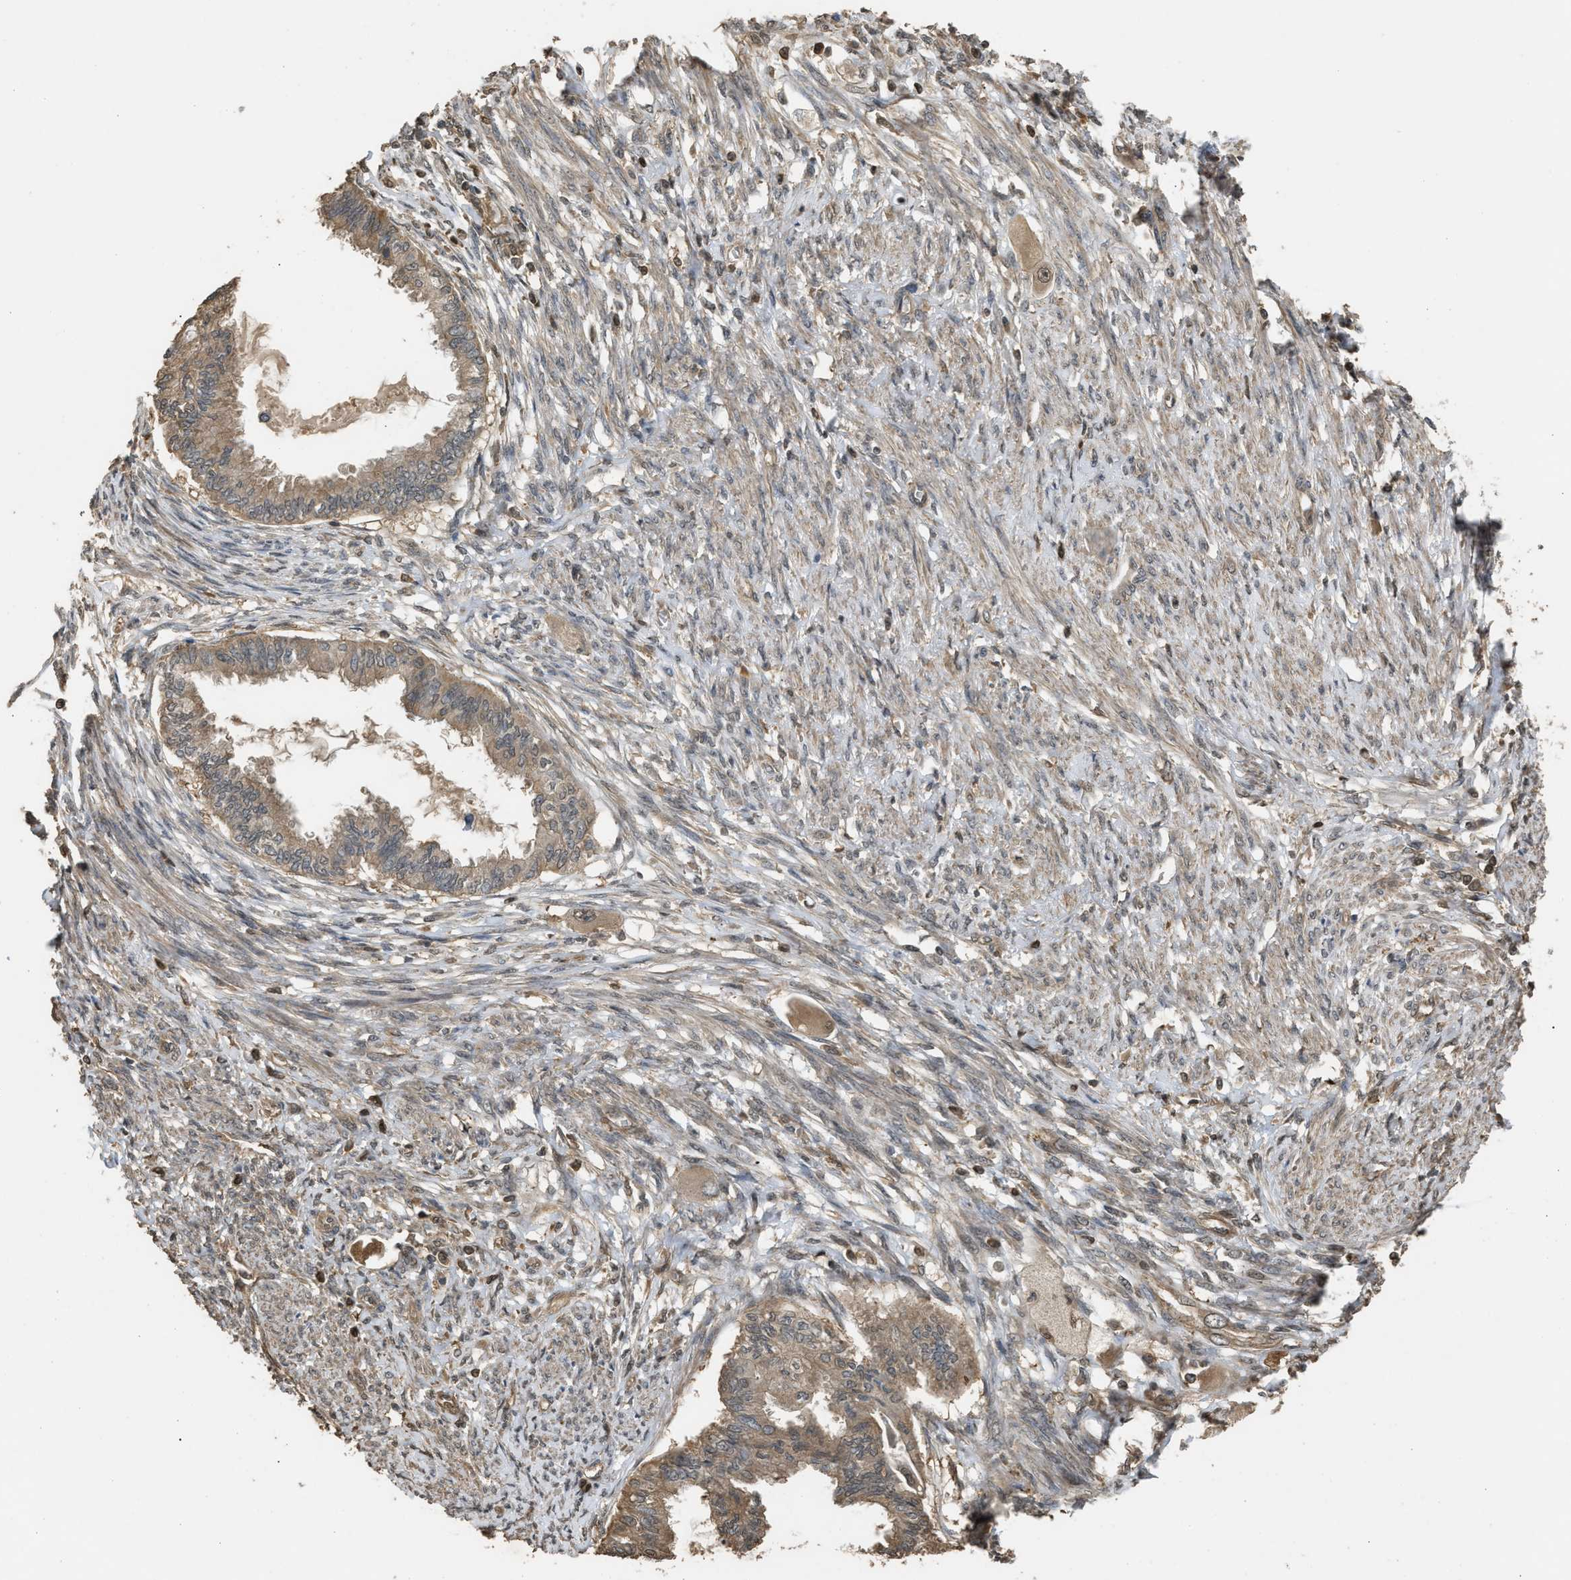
{"staining": {"intensity": "weak", "quantity": ">75%", "location": "cytoplasmic/membranous"}, "tissue": "cervical cancer", "cell_type": "Tumor cells", "image_type": "cancer", "snomed": [{"axis": "morphology", "description": "Normal tissue, NOS"}, {"axis": "morphology", "description": "Adenocarcinoma, NOS"}, {"axis": "topography", "description": "Cervix"}, {"axis": "topography", "description": "Endometrium"}], "caption": "Adenocarcinoma (cervical) was stained to show a protein in brown. There is low levels of weak cytoplasmic/membranous expression in about >75% of tumor cells.", "gene": "ARHGDIA", "patient": {"sex": "female", "age": 86}}